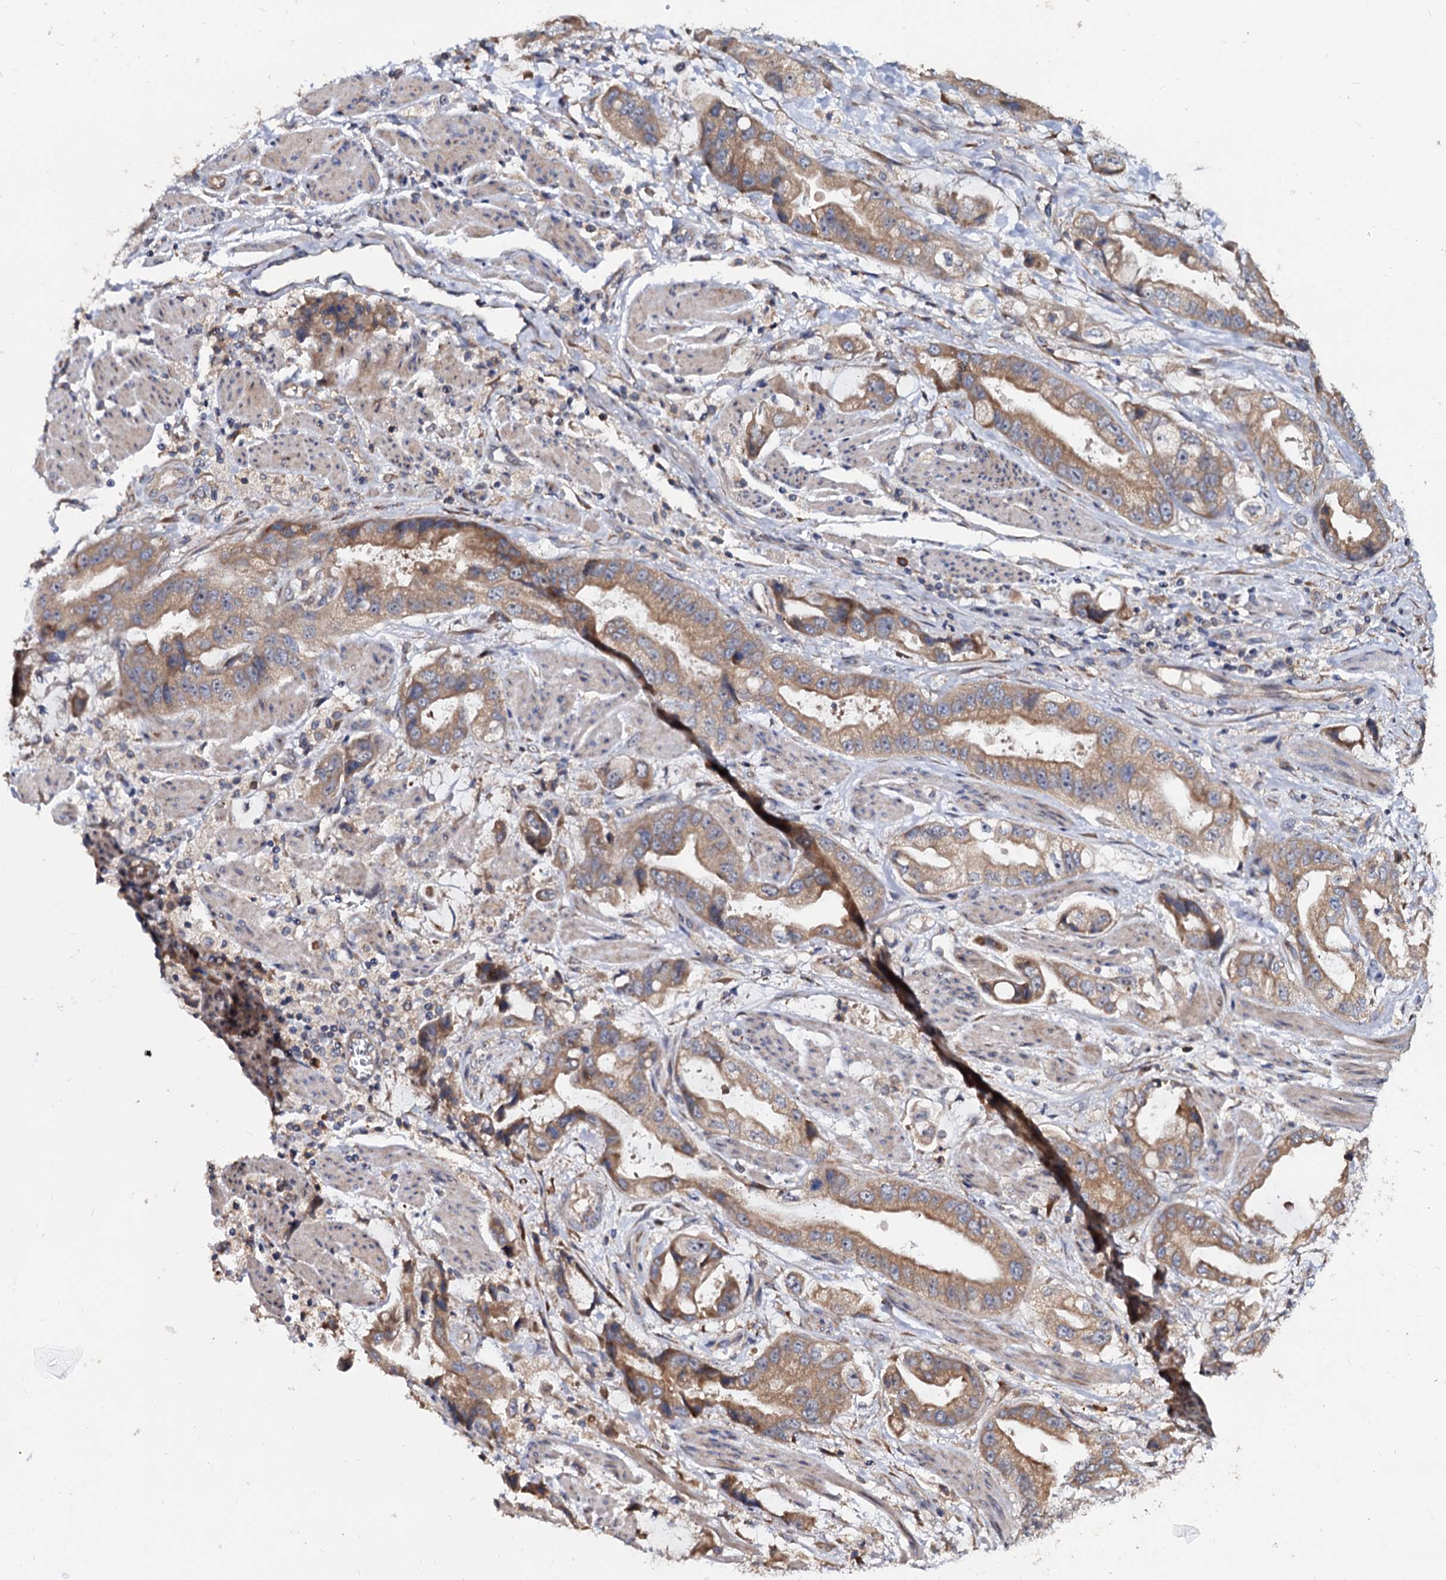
{"staining": {"intensity": "moderate", "quantity": ">75%", "location": "cytoplasmic/membranous"}, "tissue": "stomach cancer", "cell_type": "Tumor cells", "image_type": "cancer", "snomed": [{"axis": "morphology", "description": "Adenocarcinoma, NOS"}, {"axis": "topography", "description": "Stomach"}], "caption": "Stomach cancer (adenocarcinoma) was stained to show a protein in brown. There is medium levels of moderate cytoplasmic/membranous positivity in approximately >75% of tumor cells.", "gene": "WWC3", "patient": {"sex": "male", "age": 62}}